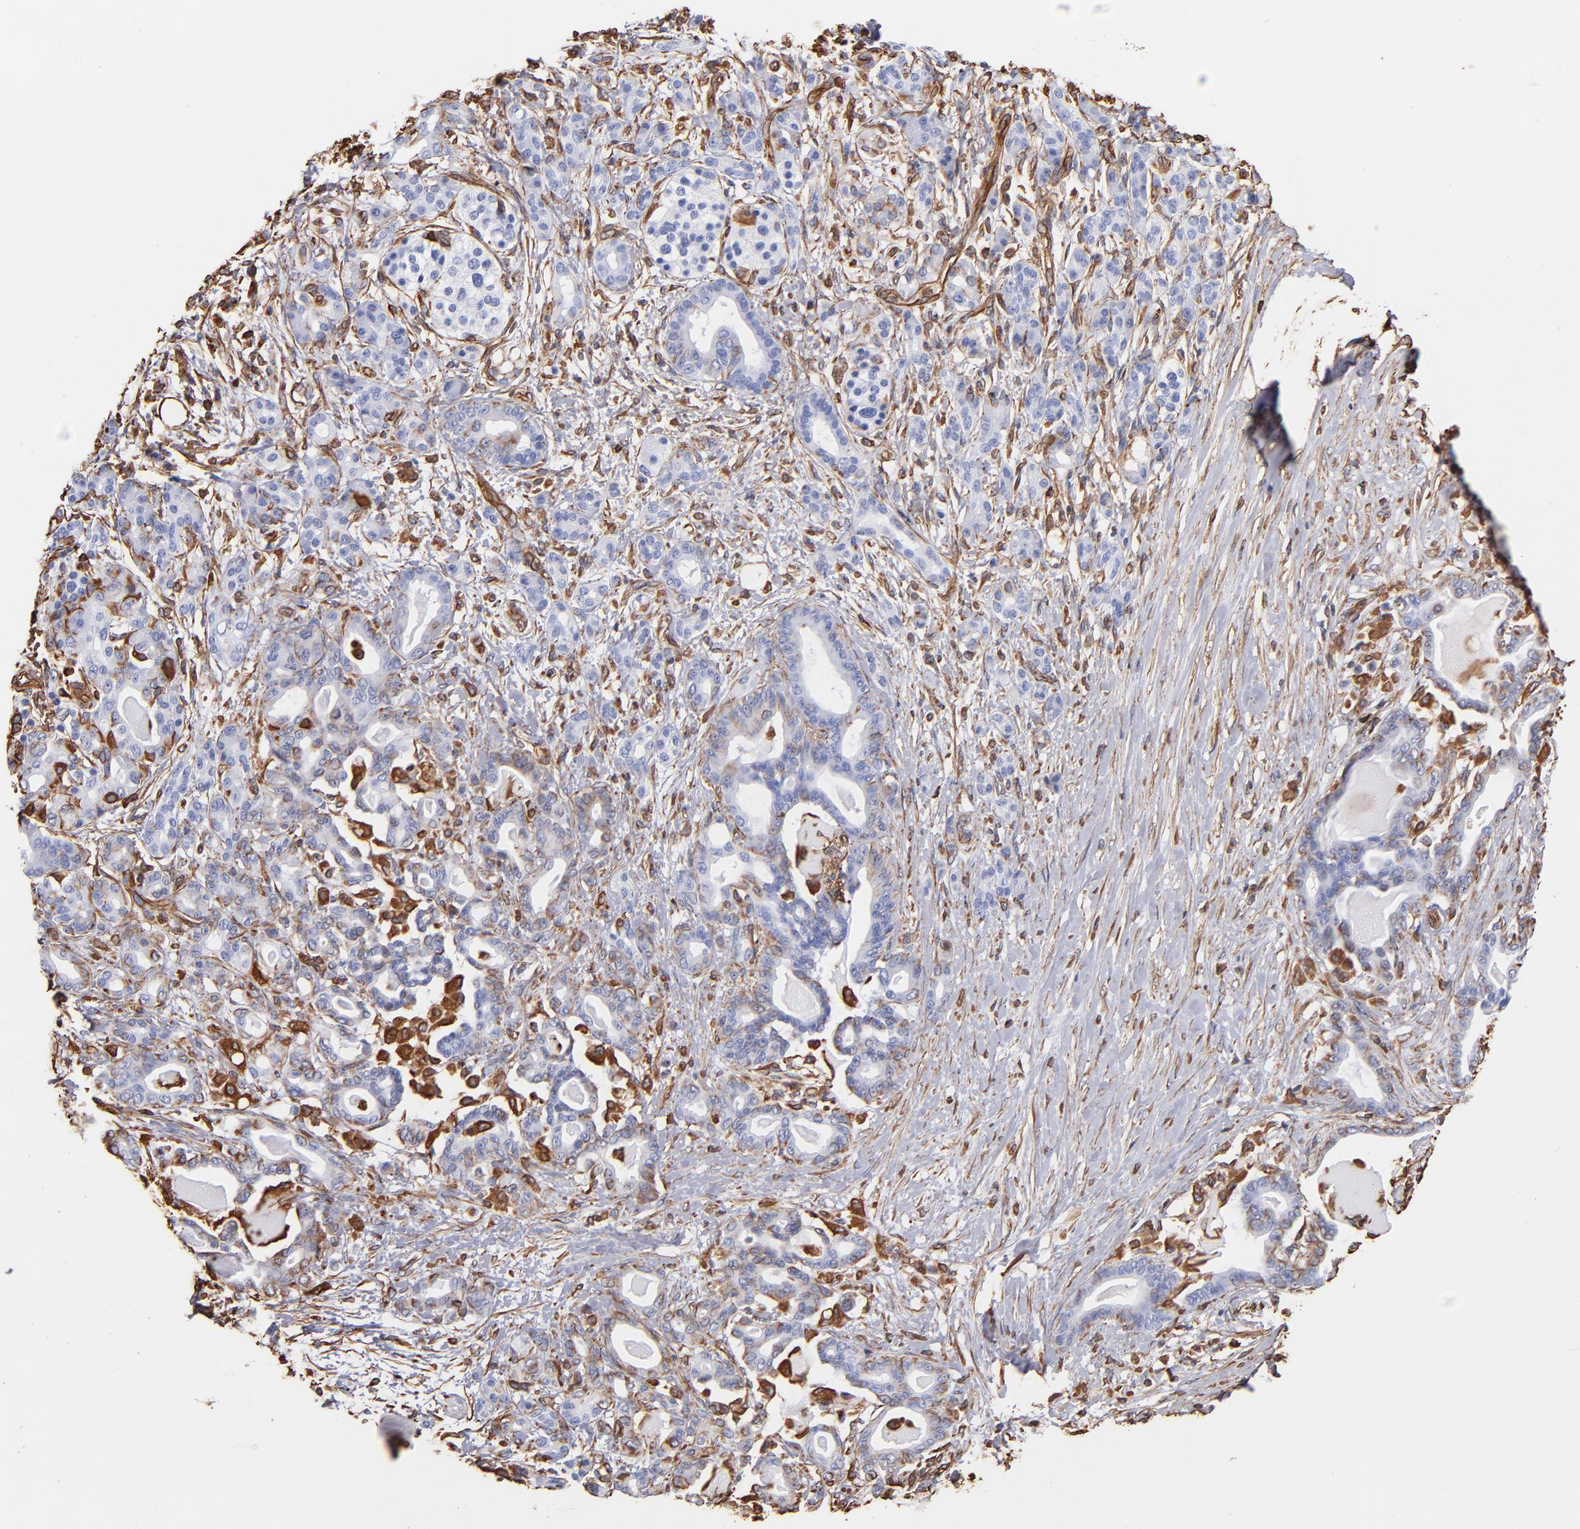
{"staining": {"intensity": "strong", "quantity": "<25%", "location": "cytoplasmic/membranous,nuclear"}, "tissue": "pancreatic cancer", "cell_type": "Tumor cells", "image_type": "cancer", "snomed": [{"axis": "morphology", "description": "Adenocarcinoma, NOS"}, {"axis": "topography", "description": "Pancreas"}], "caption": "High-power microscopy captured an immunohistochemistry micrograph of pancreatic cancer (adenocarcinoma), revealing strong cytoplasmic/membranous and nuclear staining in approximately <25% of tumor cells. (IHC, brightfield microscopy, high magnification).", "gene": "VIM", "patient": {"sex": "male", "age": 63}}